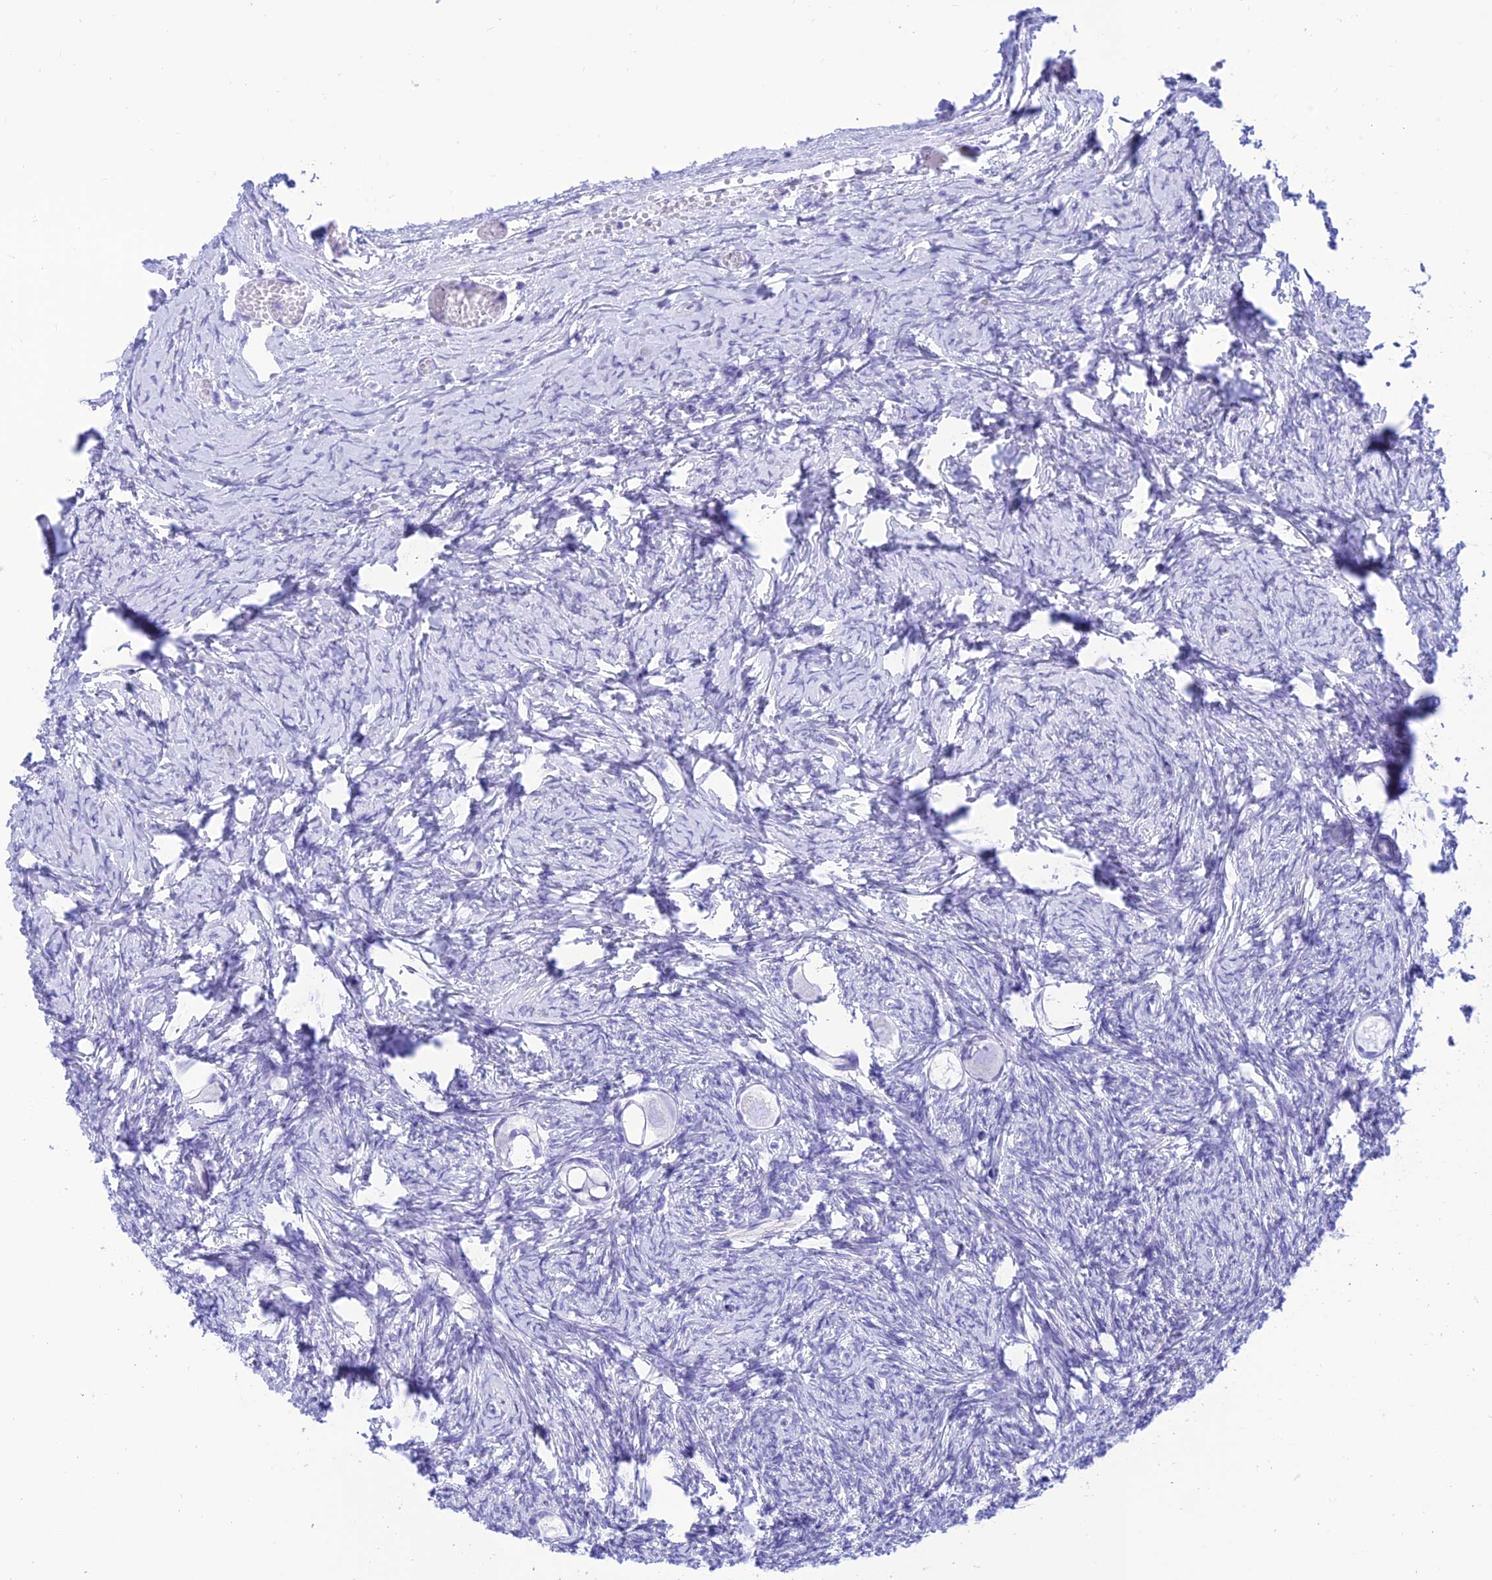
{"staining": {"intensity": "negative", "quantity": "none", "location": "none"}, "tissue": "ovary", "cell_type": "Ovarian stroma cells", "image_type": "normal", "snomed": [{"axis": "morphology", "description": "Normal tissue, NOS"}, {"axis": "topography", "description": "Ovary"}], "caption": "High power microscopy histopathology image of an IHC photomicrograph of normal ovary, revealing no significant positivity in ovarian stroma cells. (Stains: DAB IHC with hematoxylin counter stain, Microscopy: brightfield microscopy at high magnification).", "gene": "PRNP", "patient": {"sex": "female", "age": 27}}